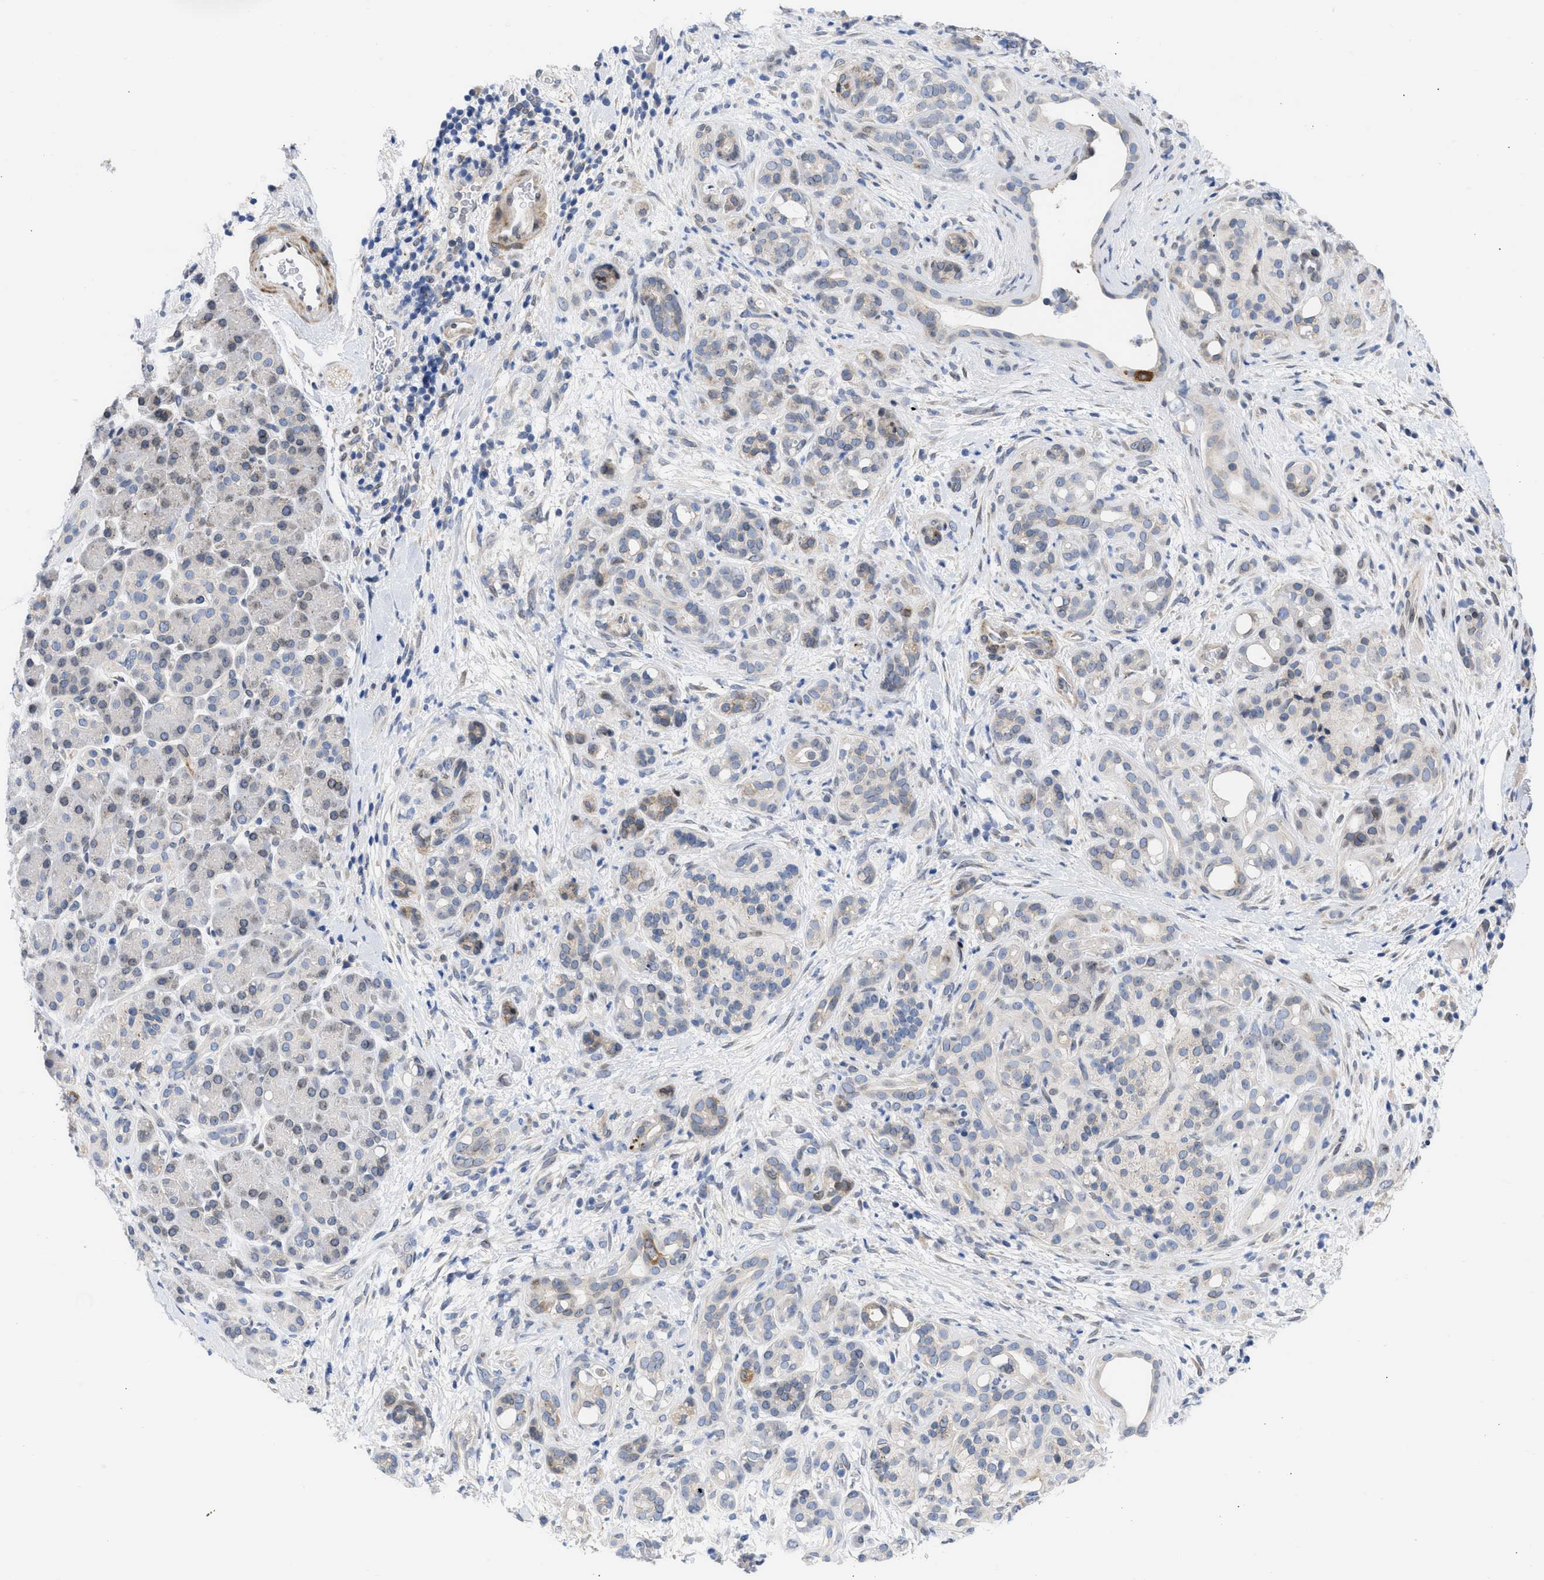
{"staining": {"intensity": "weak", "quantity": "<25%", "location": "cytoplasmic/membranous"}, "tissue": "pancreatic cancer", "cell_type": "Tumor cells", "image_type": "cancer", "snomed": [{"axis": "morphology", "description": "Adenocarcinoma, NOS"}, {"axis": "topography", "description": "Pancreas"}], "caption": "Tumor cells are negative for brown protein staining in adenocarcinoma (pancreatic).", "gene": "NUP35", "patient": {"sex": "male", "age": 55}}